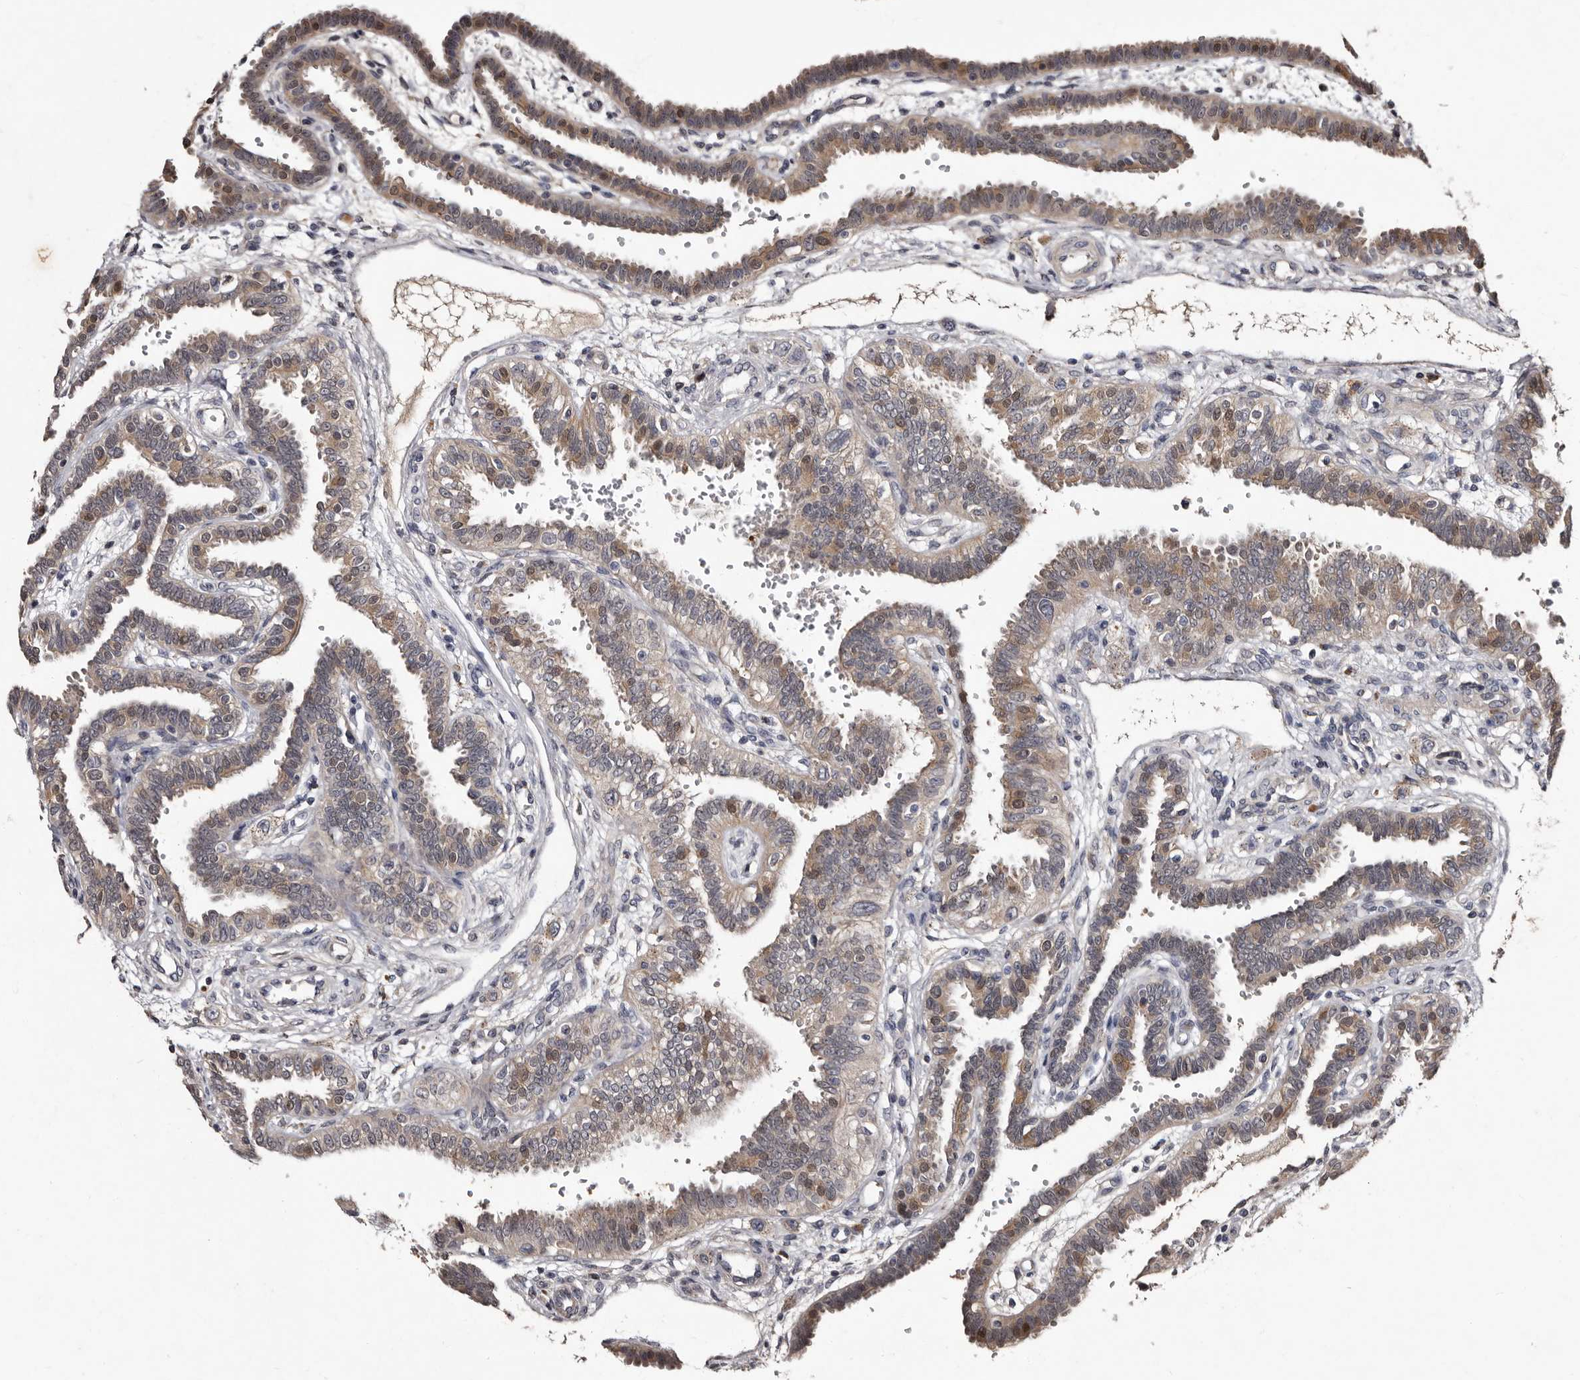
{"staining": {"intensity": "weak", "quantity": ">75%", "location": "cytoplasmic/membranous"}, "tissue": "fallopian tube", "cell_type": "Glandular cells", "image_type": "normal", "snomed": [{"axis": "morphology", "description": "Normal tissue, NOS"}, {"axis": "topography", "description": "Fallopian tube"}, {"axis": "topography", "description": "Placenta"}], "caption": "Fallopian tube was stained to show a protein in brown. There is low levels of weak cytoplasmic/membranous staining in approximately >75% of glandular cells. (brown staining indicates protein expression, while blue staining denotes nuclei).", "gene": "DNPH1", "patient": {"sex": "female", "age": 34}}